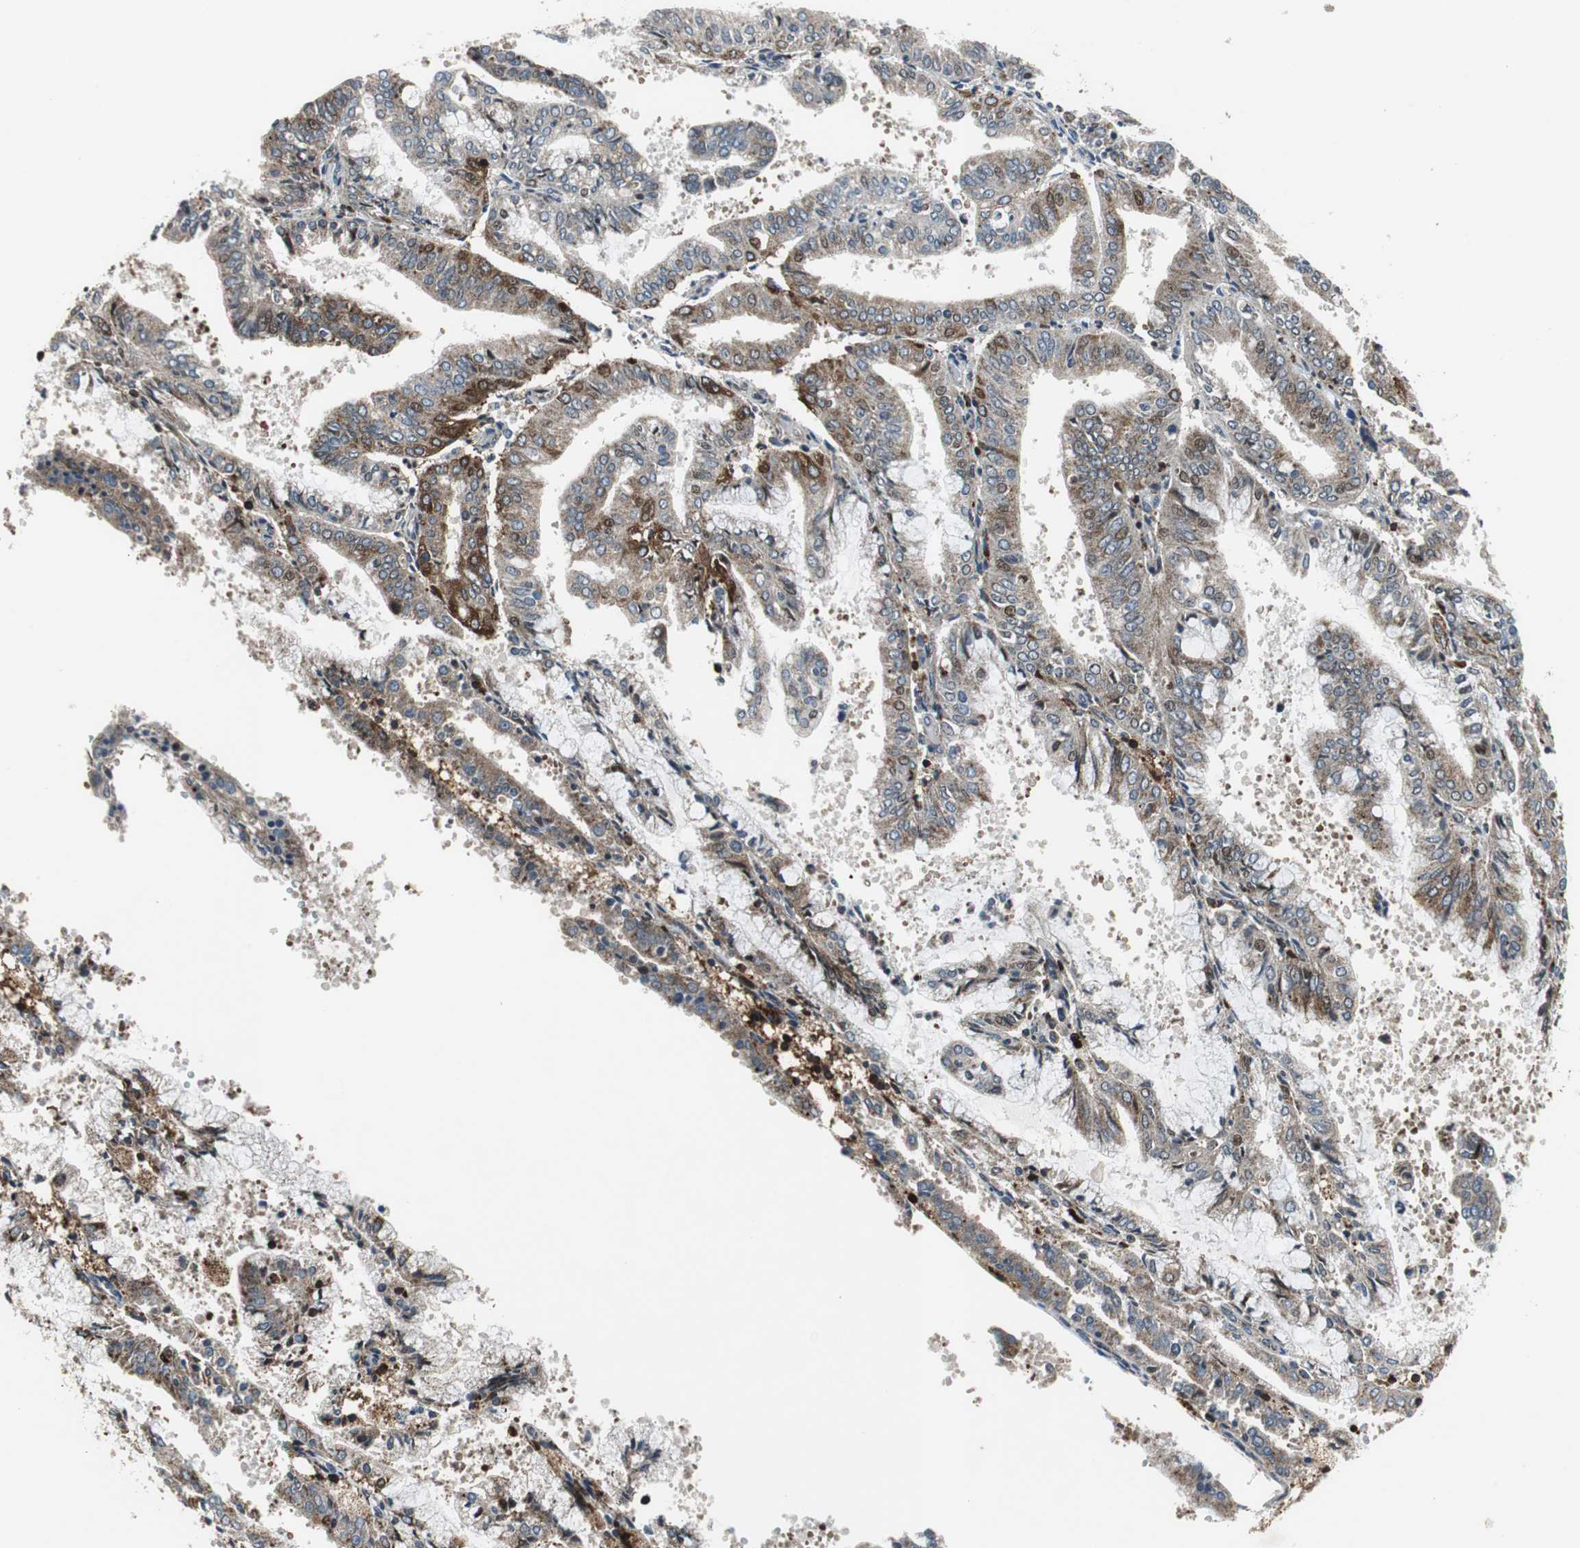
{"staining": {"intensity": "moderate", "quantity": ">75%", "location": "cytoplasmic/membranous"}, "tissue": "endometrial cancer", "cell_type": "Tumor cells", "image_type": "cancer", "snomed": [{"axis": "morphology", "description": "Adenocarcinoma, NOS"}, {"axis": "topography", "description": "Endometrium"}], "caption": "The photomicrograph exhibits a brown stain indicating the presence of a protein in the cytoplasmic/membranous of tumor cells in endometrial cancer (adenocarcinoma). Immunohistochemistry stains the protein of interest in brown and the nuclei are stained blue.", "gene": "TUBA4A", "patient": {"sex": "female", "age": 63}}